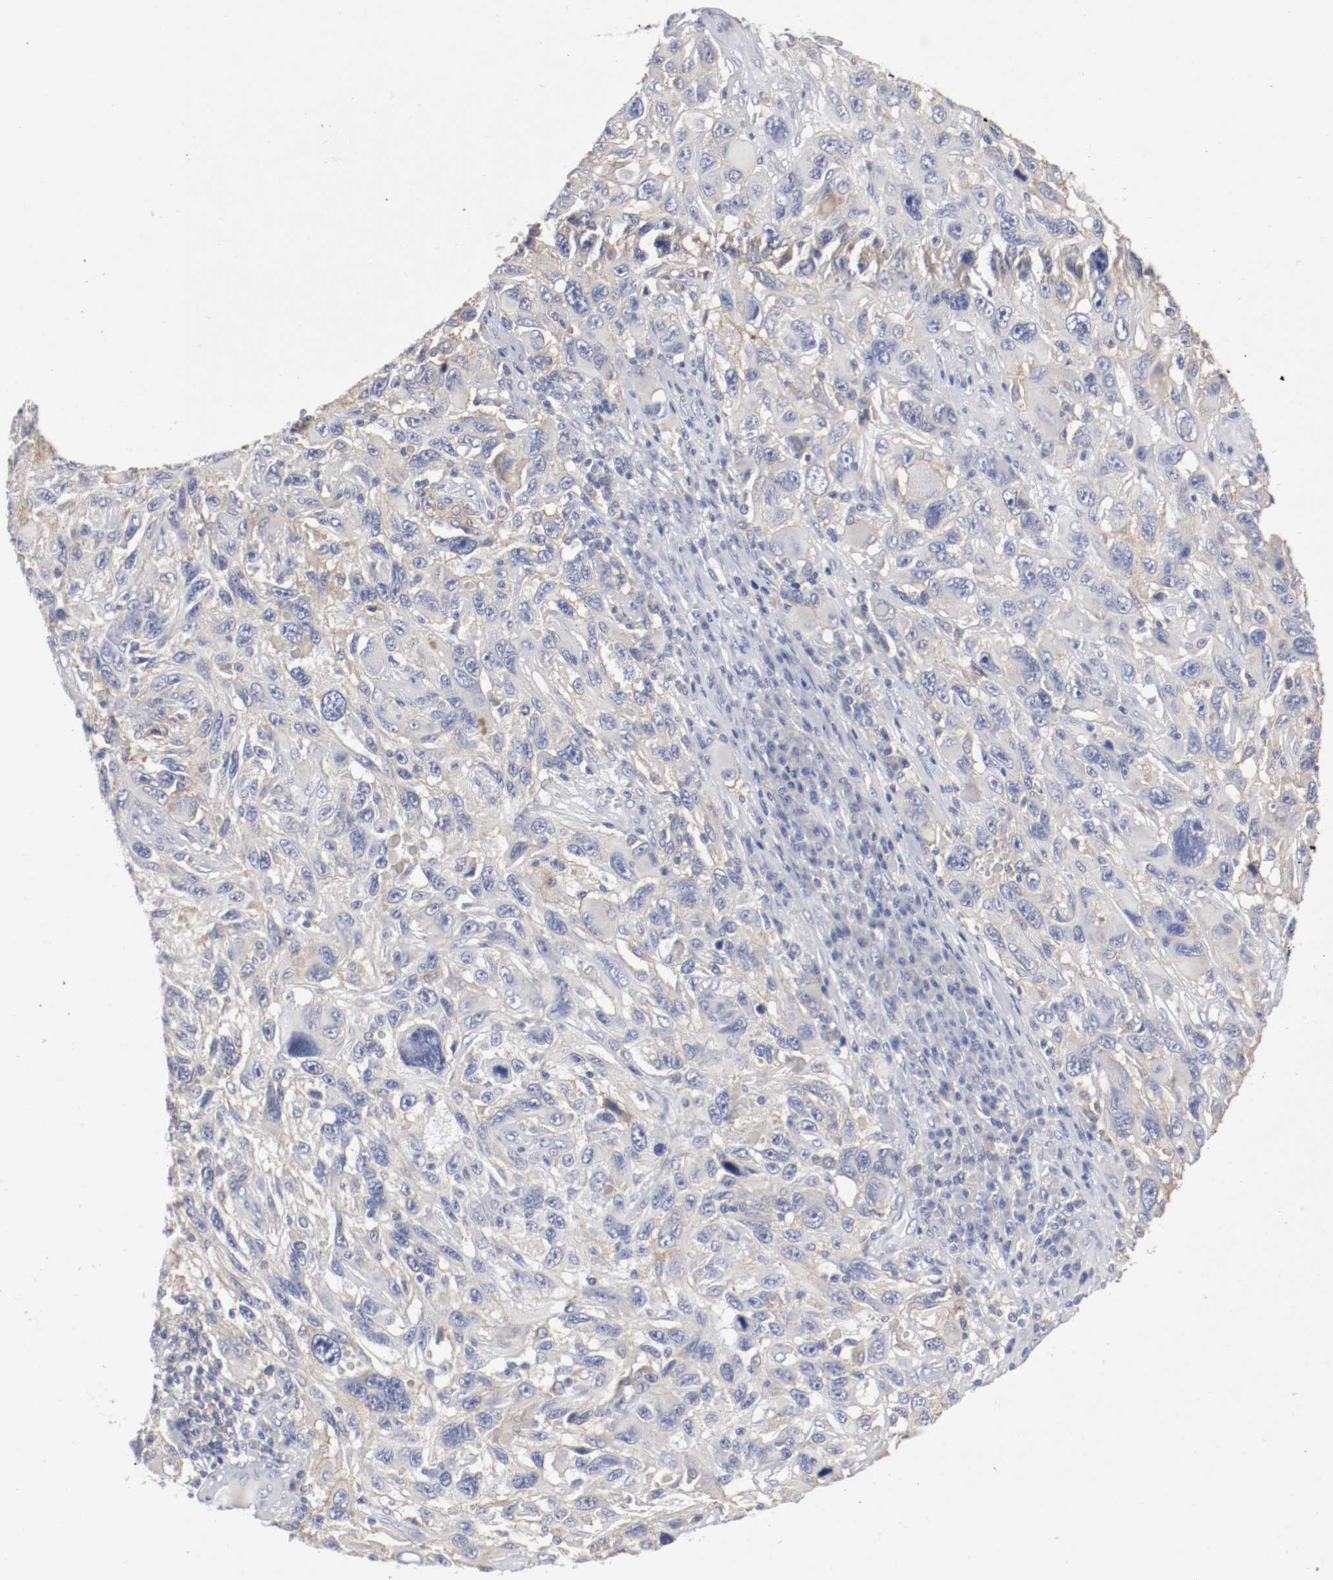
{"staining": {"intensity": "negative", "quantity": "none", "location": "none"}, "tissue": "melanoma", "cell_type": "Tumor cells", "image_type": "cancer", "snomed": [{"axis": "morphology", "description": "Malignant melanoma, NOS"}, {"axis": "topography", "description": "Skin"}], "caption": "This is a image of immunohistochemistry (IHC) staining of melanoma, which shows no staining in tumor cells.", "gene": "FGFBP1", "patient": {"sex": "male", "age": 53}}